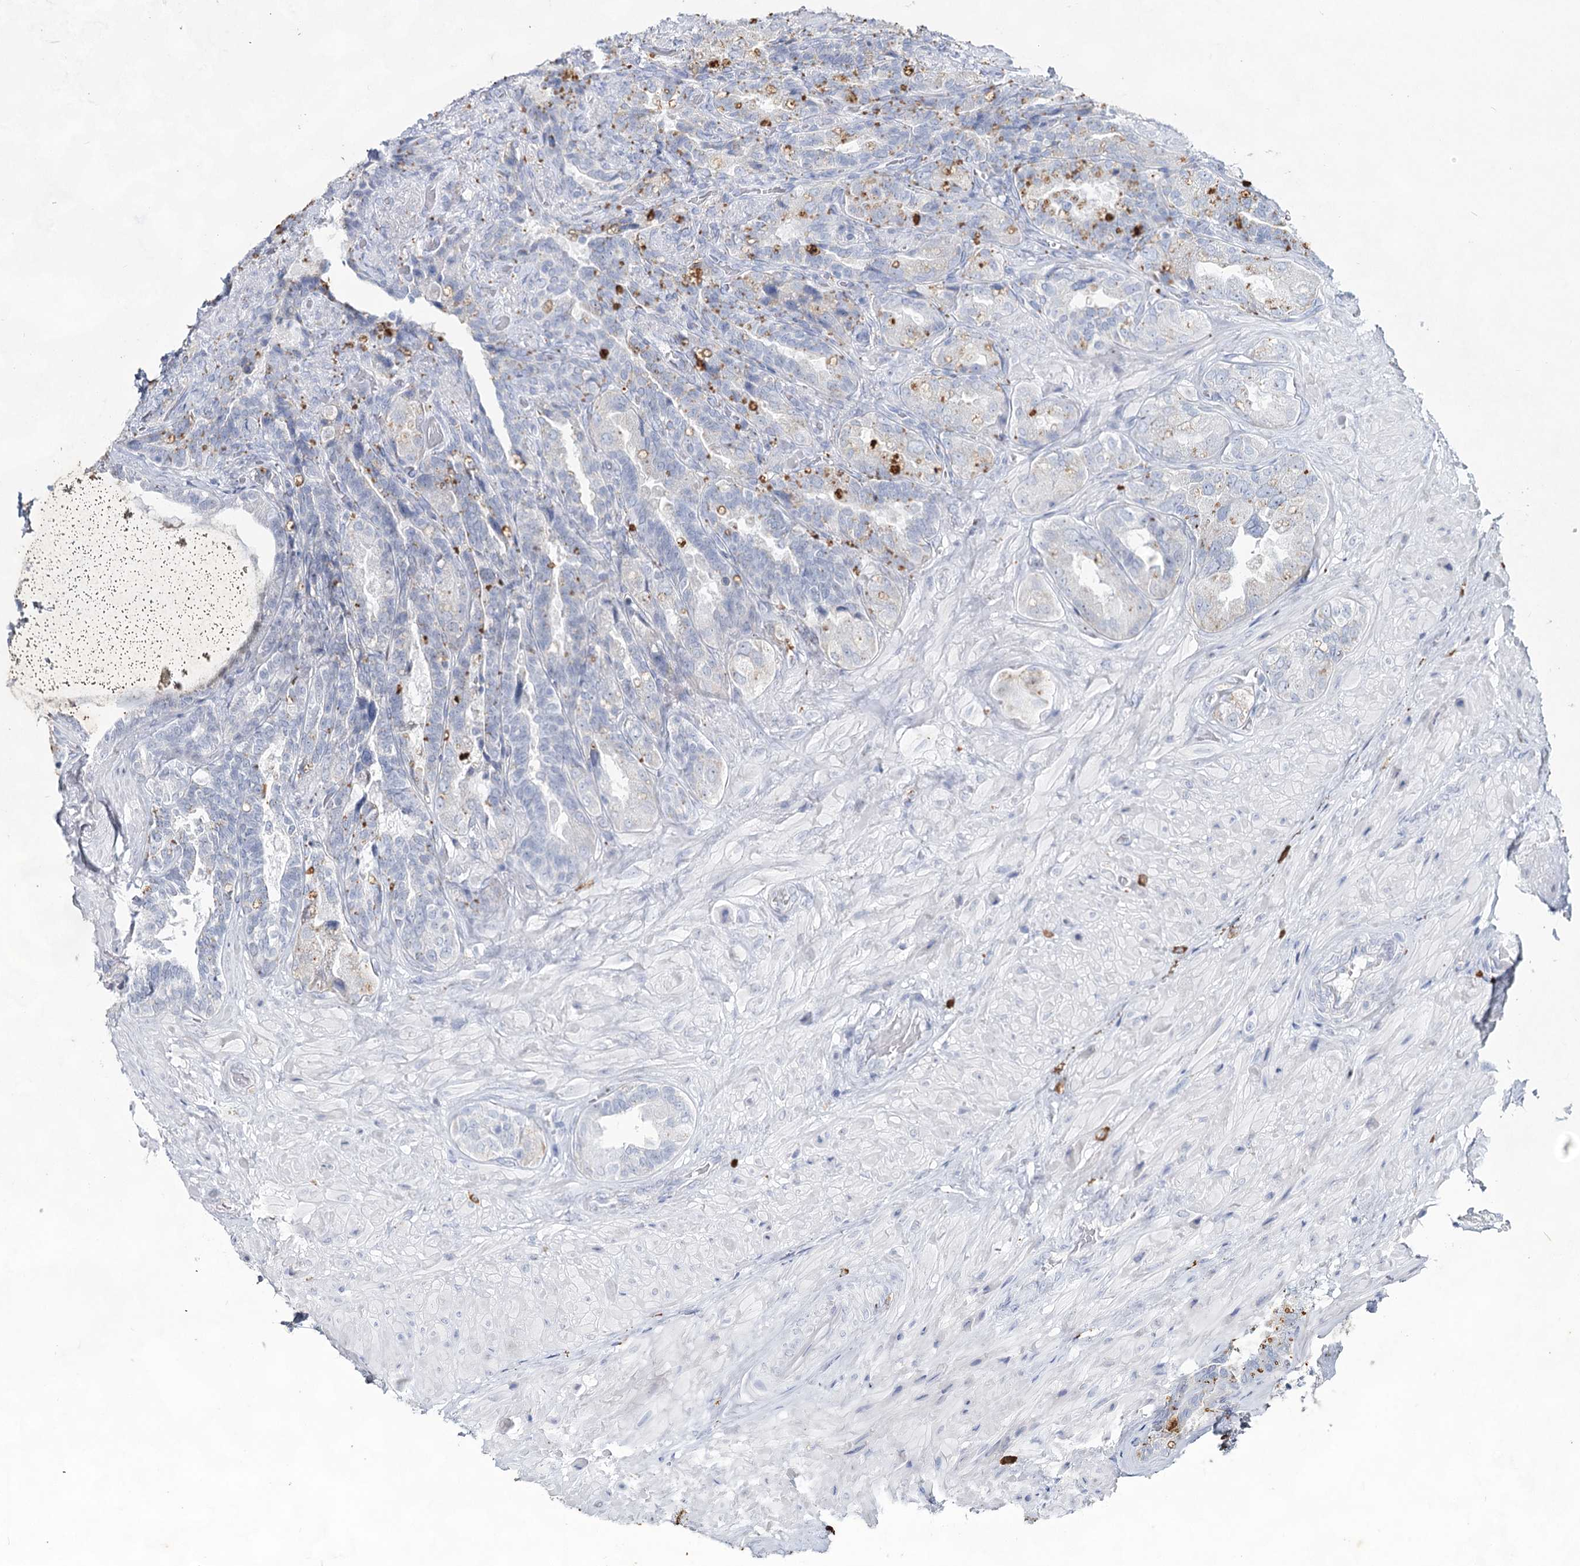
{"staining": {"intensity": "moderate", "quantity": "<25%", "location": "cytoplasmic/membranous"}, "tissue": "seminal vesicle", "cell_type": "Glandular cells", "image_type": "normal", "snomed": [{"axis": "morphology", "description": "Normal tissue, NOS"}, {"axis": "topography", "description": "Prostate and seminal vesicle, NOS"}, {"axis": "topography", "description": "Prostate"}, {"axis": "topography", "description": "Seminal veicle"}], "caption": "High-power microscopy captured an immunohistochemistry micrograph of normal seminal vesicle, revealing moderate cytoplasmic/membranous staining in about <25% of glandular cells. (Brightfield microscopy of DAB IHC at high magnification).", "gene": "CCDC73", "patient": {"sex": "male", "age": 67}}